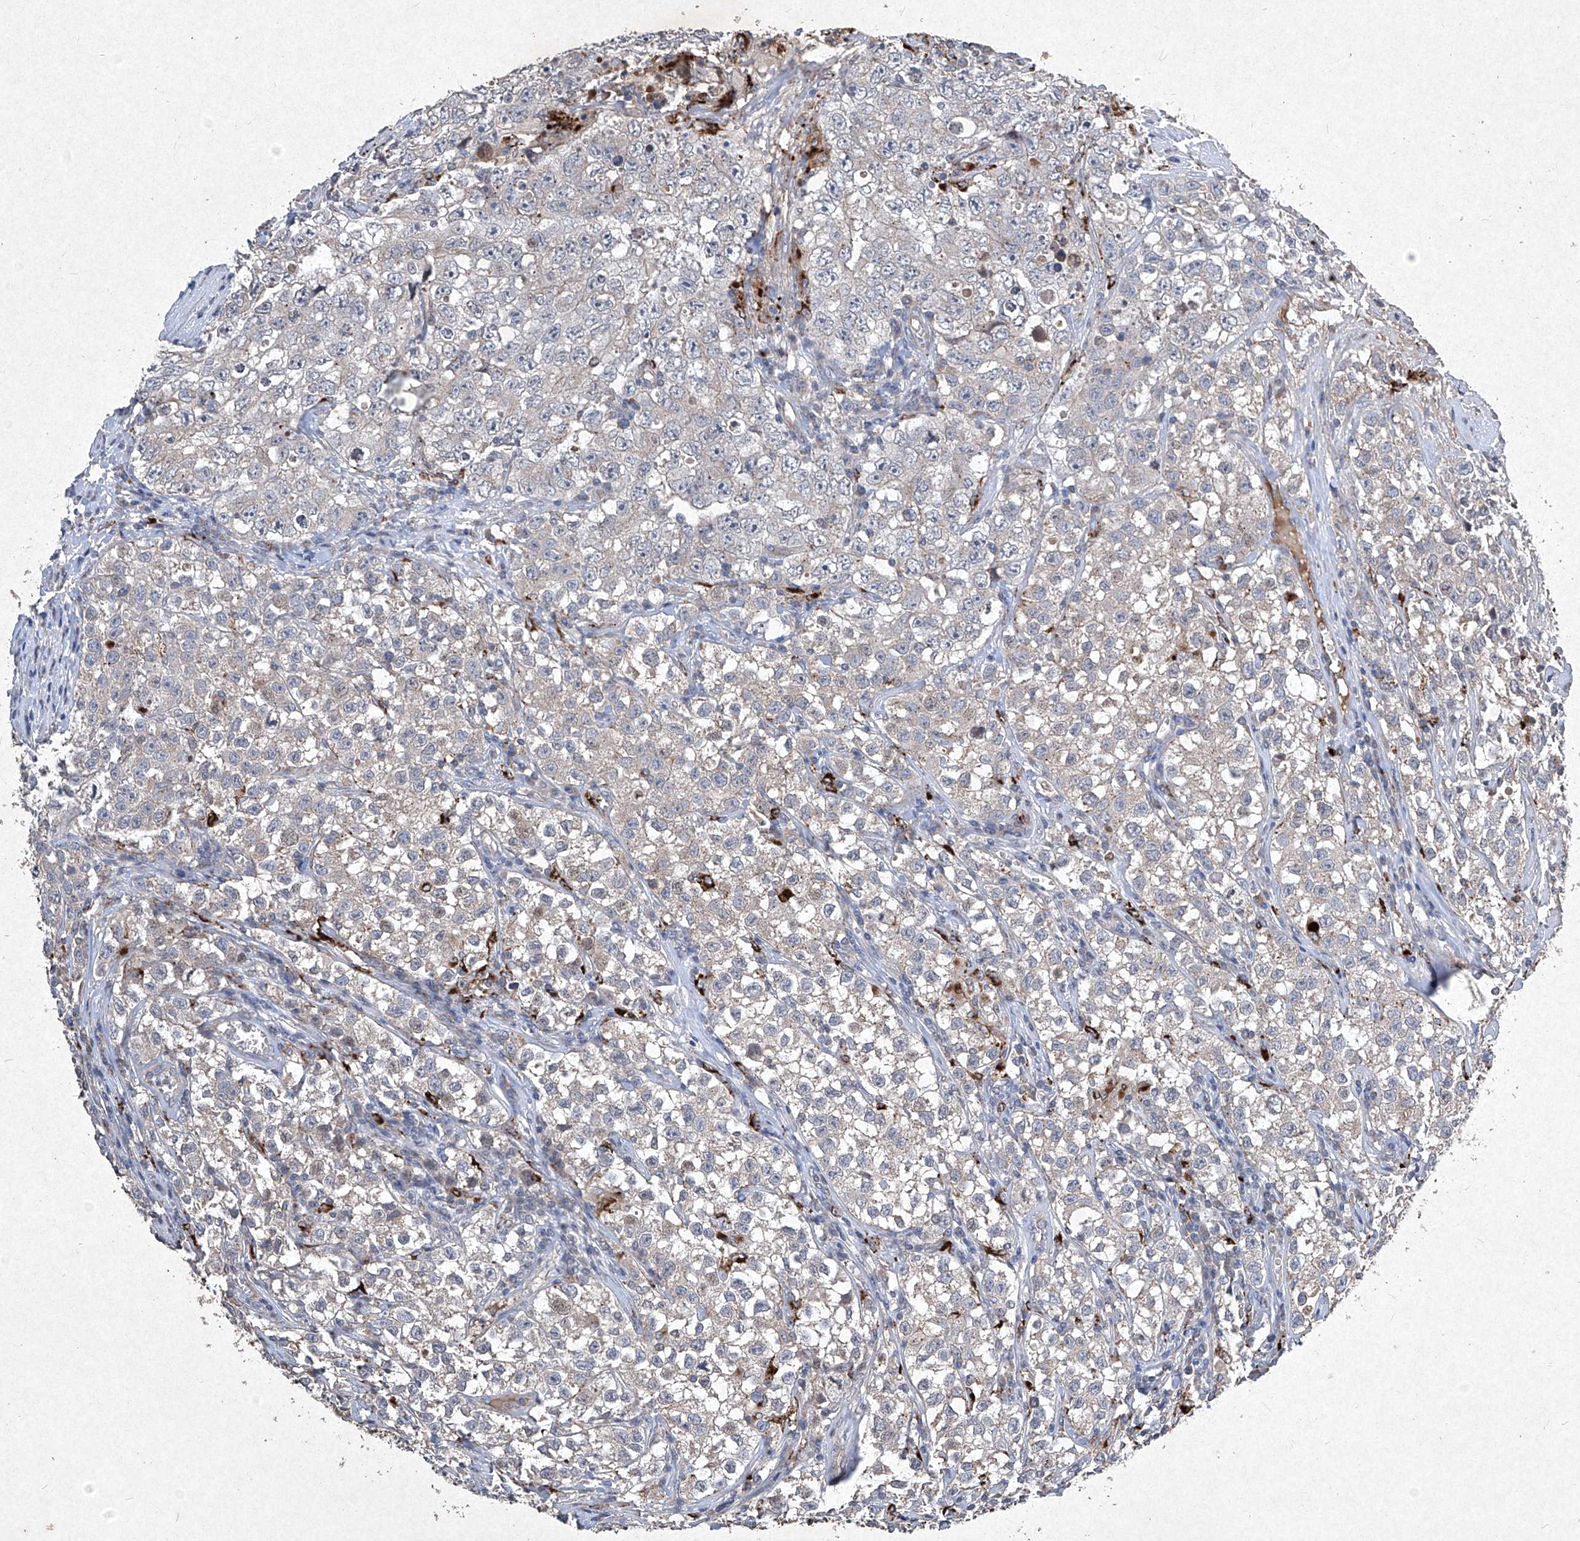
{"staining": {"intensity": "negative", "quantity": "none", "location": "none"}, "tissue": "testis cancer", "cell_type": "Tumor cells", "image_type": "cancer", "snomed": [{"axis": "morphology", "description": "Seminoma, NOS"}, {"axis": "morphology", "description": "Carcinoma, Embryonal, NOS"}, {"axis": "topography", "description": "Testis"}], "caption": "Photomicrograph shows no significant protein positivity in tumor cells of testis cancer. Brightfield microscopy of immunohistochemistry (IHC) stained with DAB (brown) and hematoxylin (blue), captured at high magnification.", "gene": "MED16", "patient": {"sex": "male", "age": 43}}